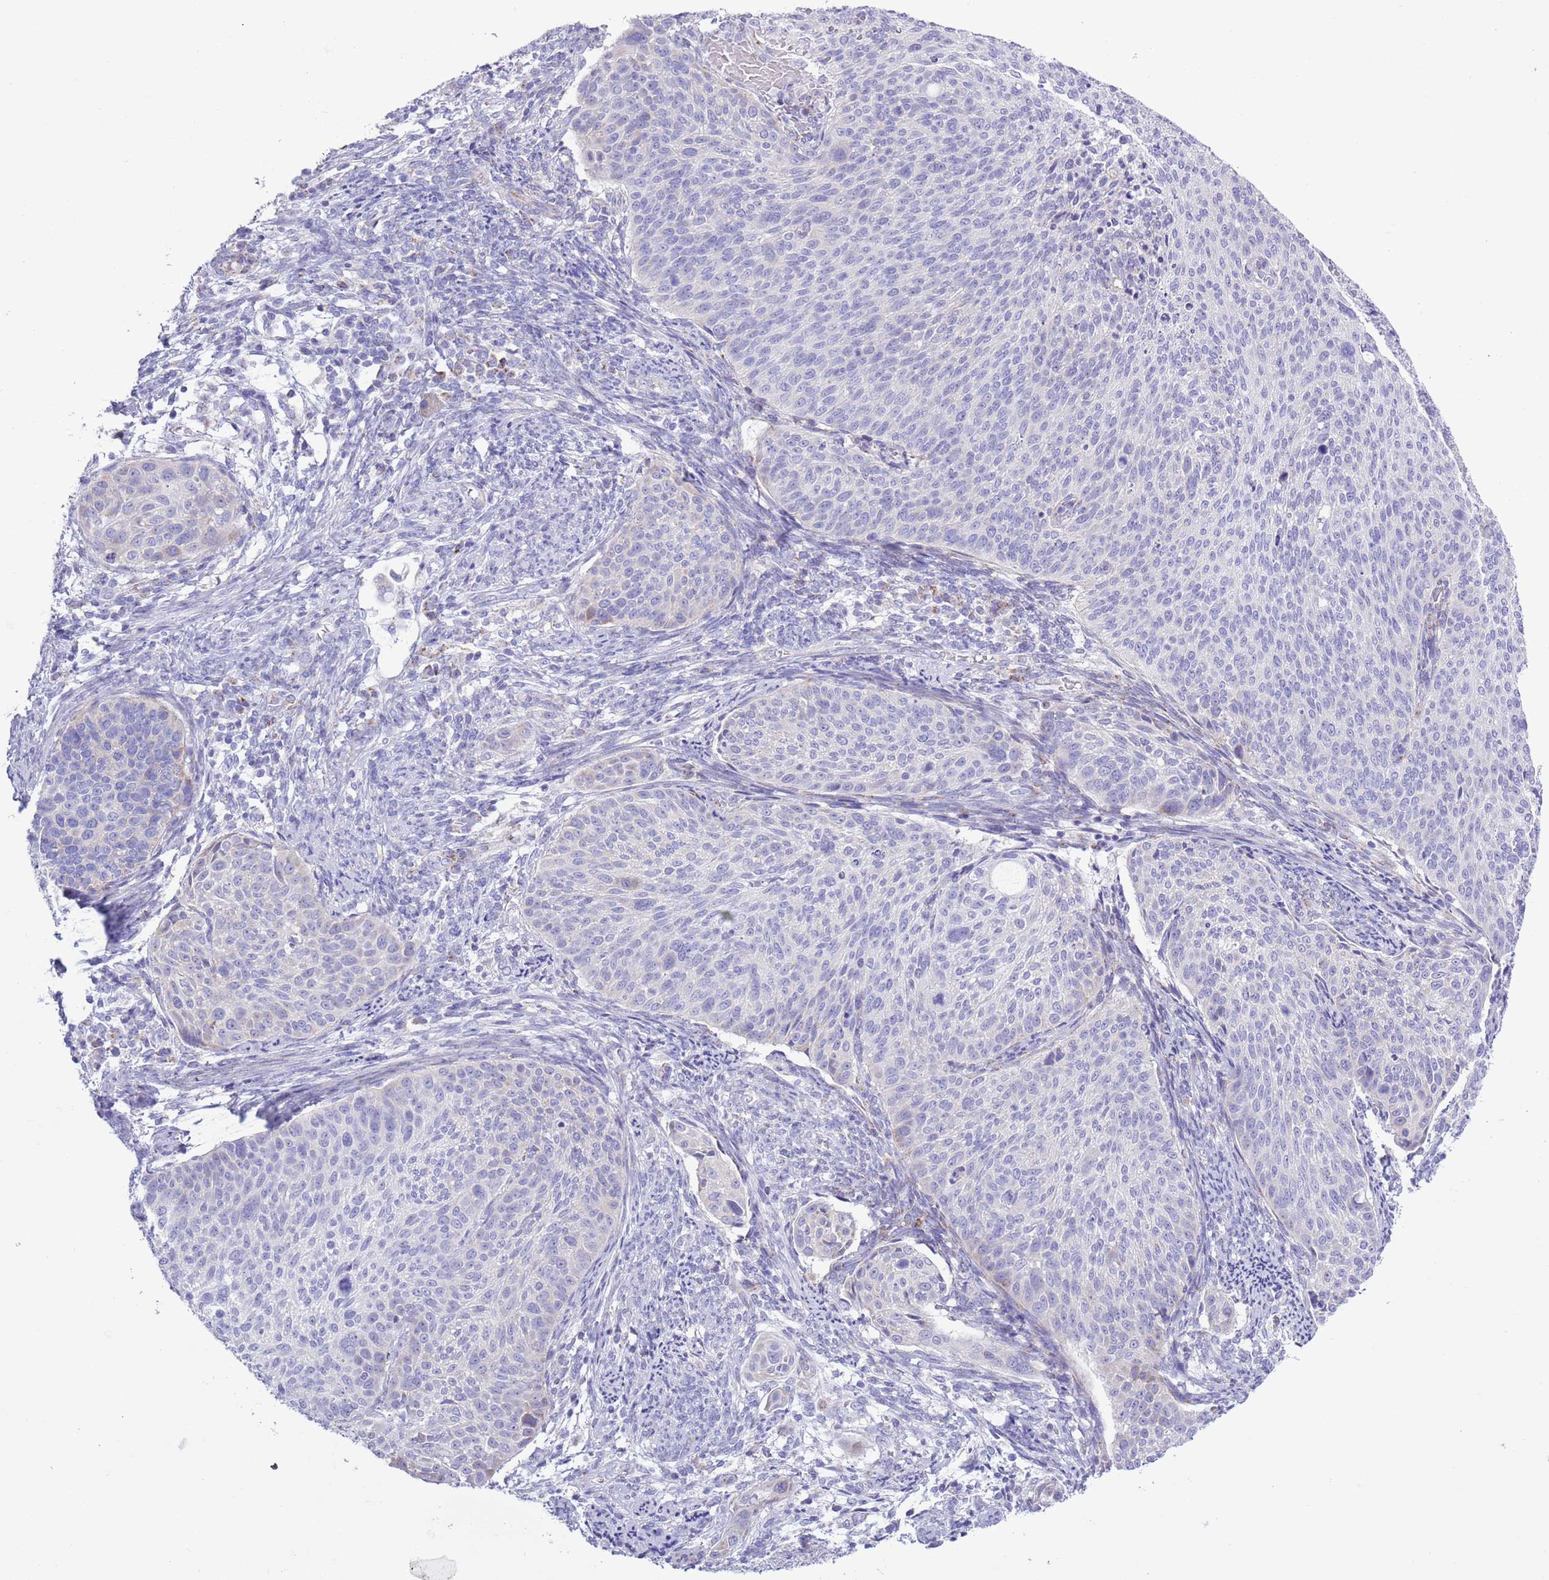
{"staining": {"intensity": "negative", "quantity": "none", "location": "none"}, "tissue": "cervical cancer", "cell_type": "Tumor cells", "image_type": "cancer", "snomed": [{"axis": "morphology", "description": "Squamous cell carcinoma, NOS"}, {"axis": "topography", "description": "Cervix"}], "caption": "Immunohistochemistry (IHC) micrograph of human cervical cancer stained for a protein (brown), which exhibits no expression in tumor cells.", "gene": "MOCOS", "patient": {"sex": "female", "age": 70}}